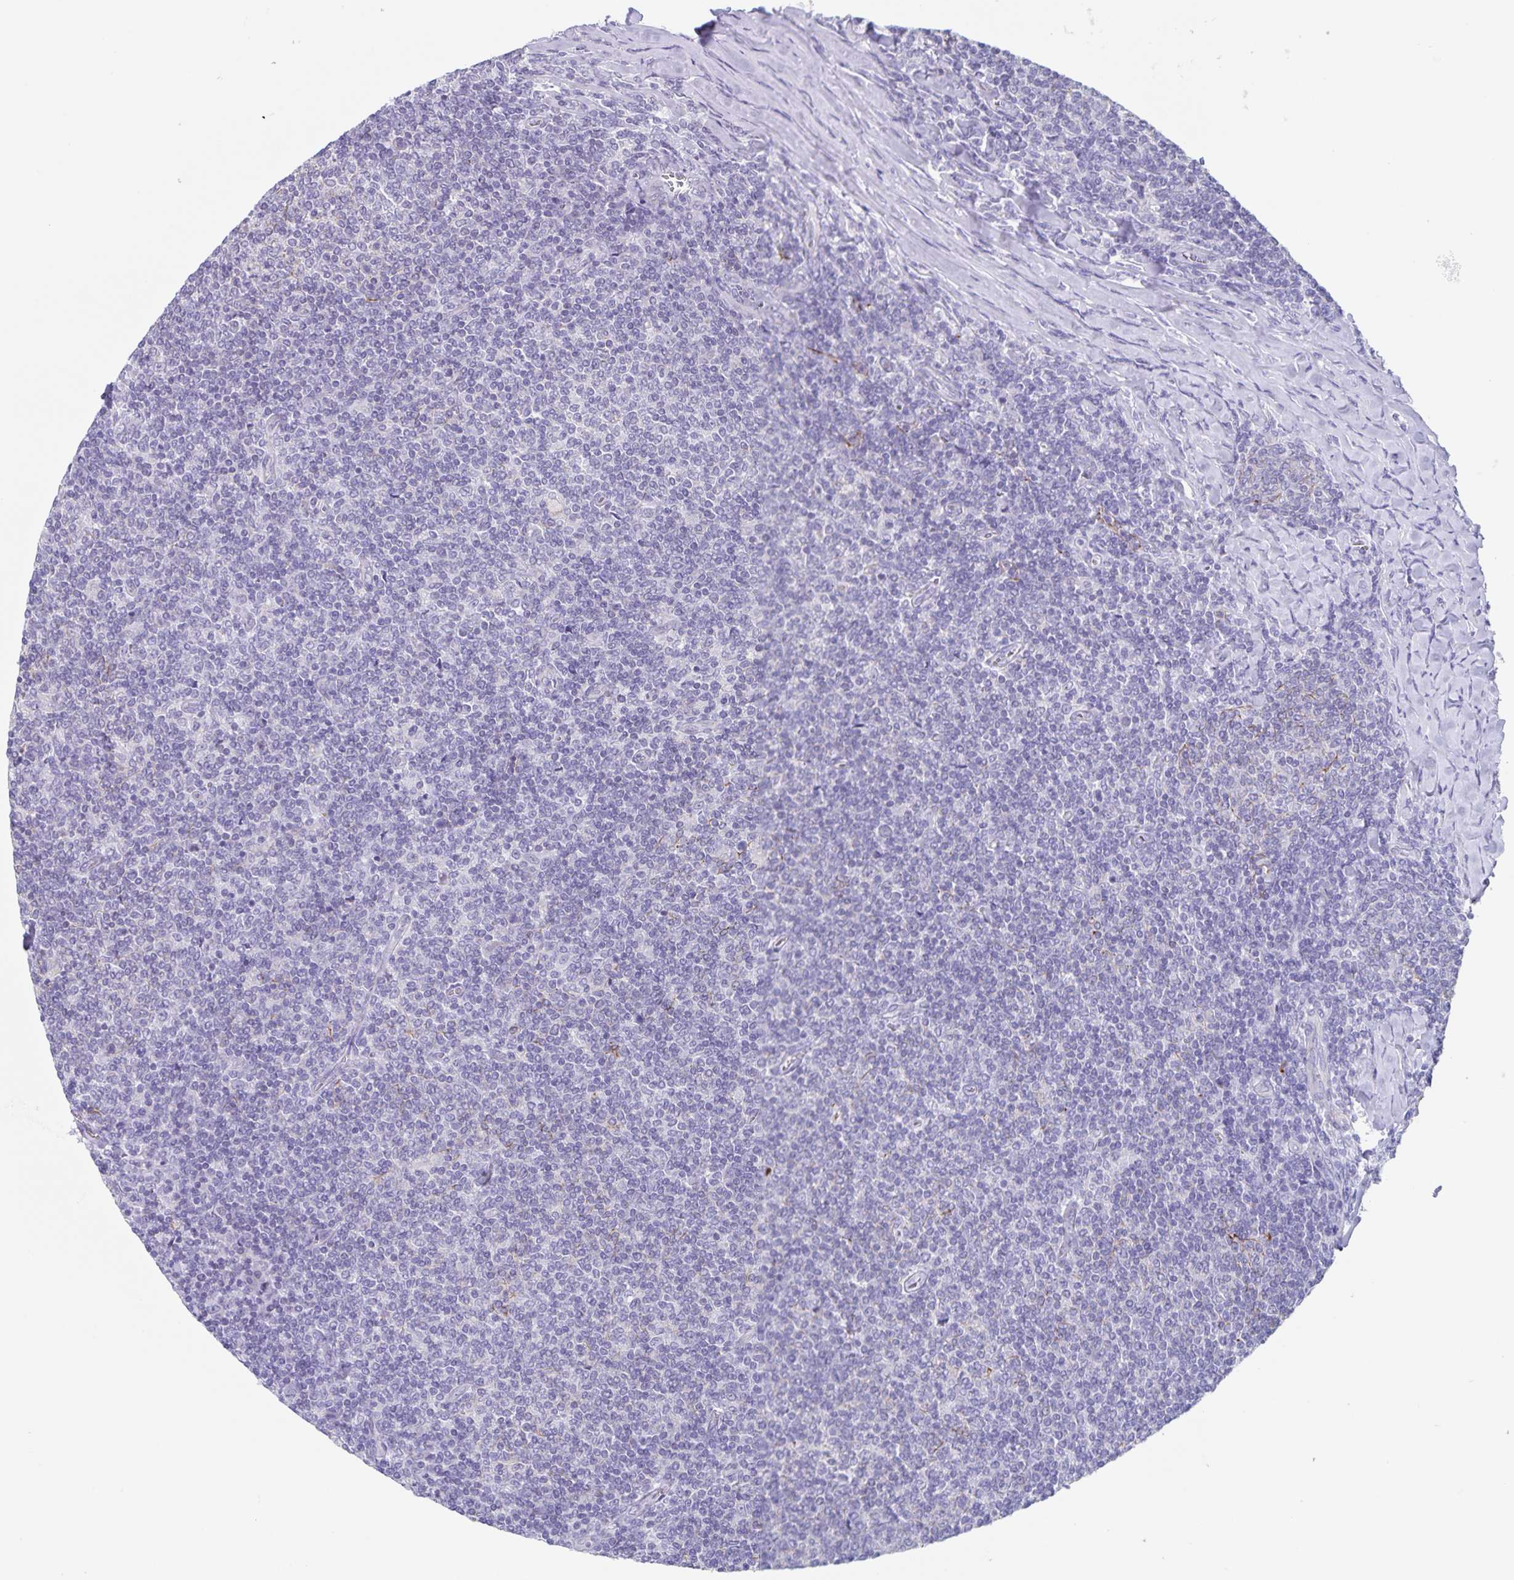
{"staining": {"intensity": "negative", "quantity": "none", "location": "none"}, "tissue": "lymphoma", "cell_type": "Tumor cells", "image_type": "cancer", "snomed": [{"axis": "morphology", "description": "Malignant lymphoma, non-Hodgkin's type, Low grade"}, {"axis": "topography", "description": "Lymph node"}], "caption": "An immunohistochemistry micrograph of lymphoma is shown. There is no staining in tumor cells of lymphoma.", "gene": "SYNM", "patient": {"sex": "male", "age": 52}}